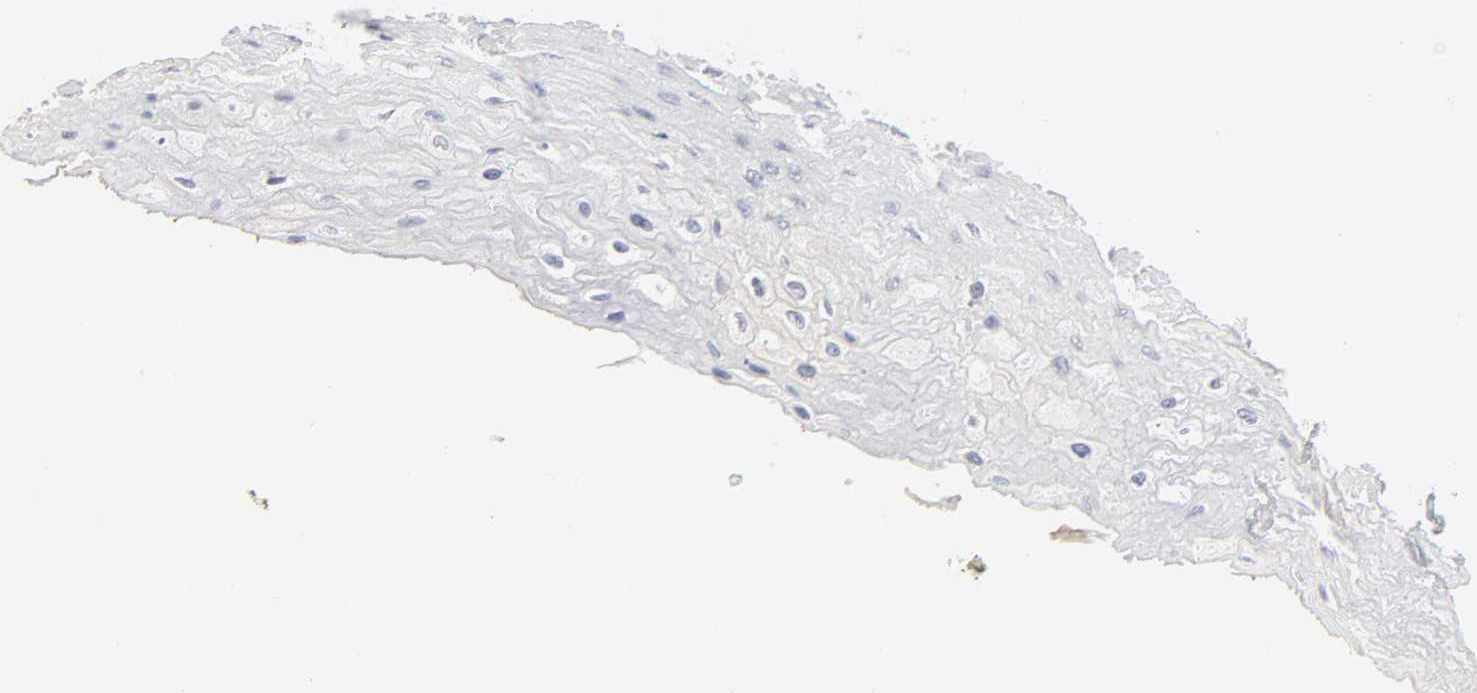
{"staining": {"intensity": "negative", "quantity": "none", "location": "none"}, "tissue": "esophagus", "cell_type": "Squamous epithelial cells", "image_type": "normal", "snomed": [{"axis": "morphology", "description": "Normal tissue, NOS"}, {"axis": "topography", "description": "Esophagus"}], "caption": "IHC of benign esophagus shows no expression in squamous epithelial cells. Brightfield microscopy of immunohistochemistry stained with DAB (3,3'-diaminobenzidine) (brown) and hematoxylin (blue), captured at high magnification.", "gene": "FCGBP", "patient": {"sex": "female", "age": 72}}